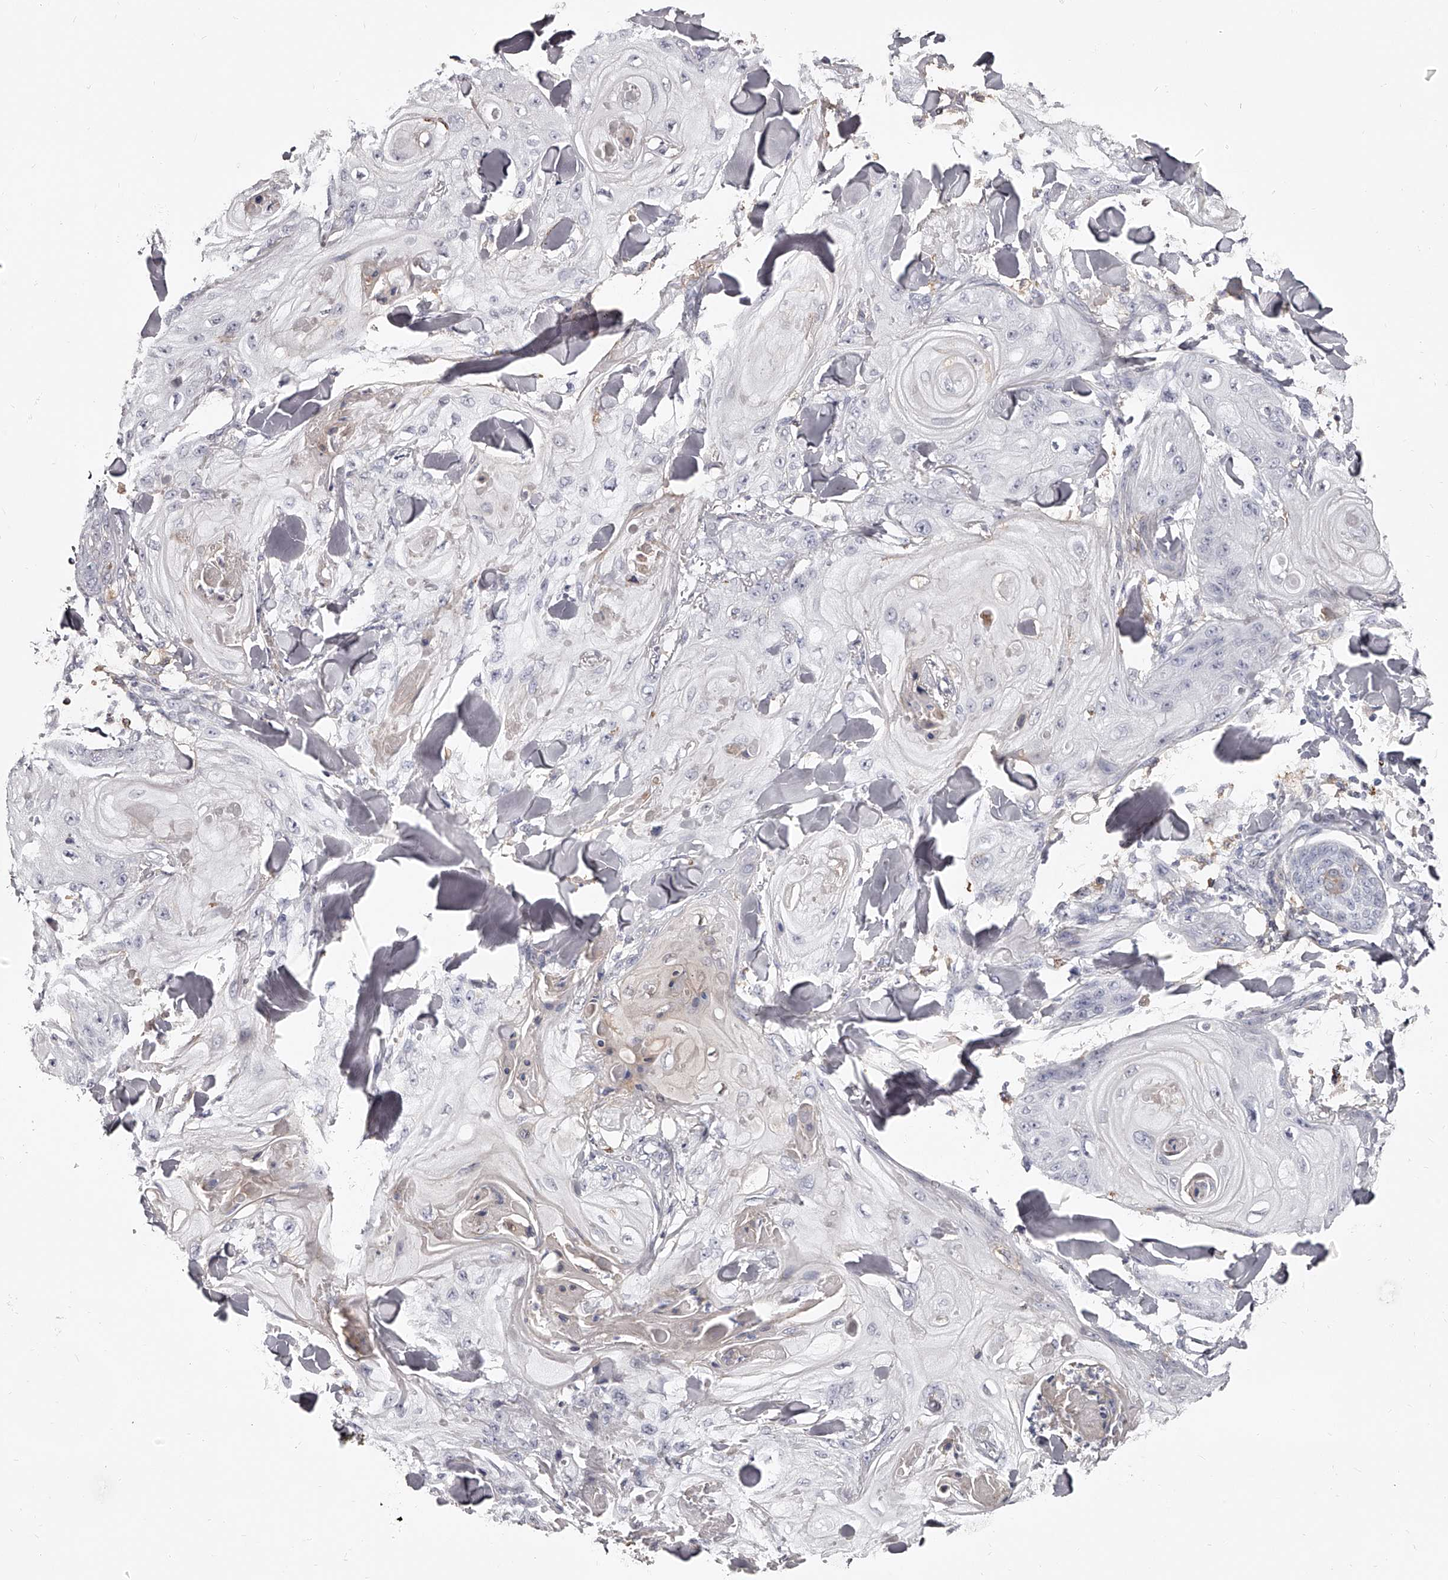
{"staining": {"intensity": "negative", "quantity": "none", "location": "none"}, "tissue": "skin cancer", "cell_type": "Tumor cells", "image_type": "cancer", "snomed": [{"axis": "morphology", "description": "Squamous cell carcinoma, NOS"}, {"axis": "topography", "description": "Skin"}], "caption": "Tumor cells are negative for brown protein staining in skin squamous cell carcinoma. The staining is performed using DAB (3,3'-diaminobenzidine) brown chromogen with nuclei counter-stained in using hematoxylin.", "gene": "PACSIN1", "patient": {"sex": "male", "age": 74}}